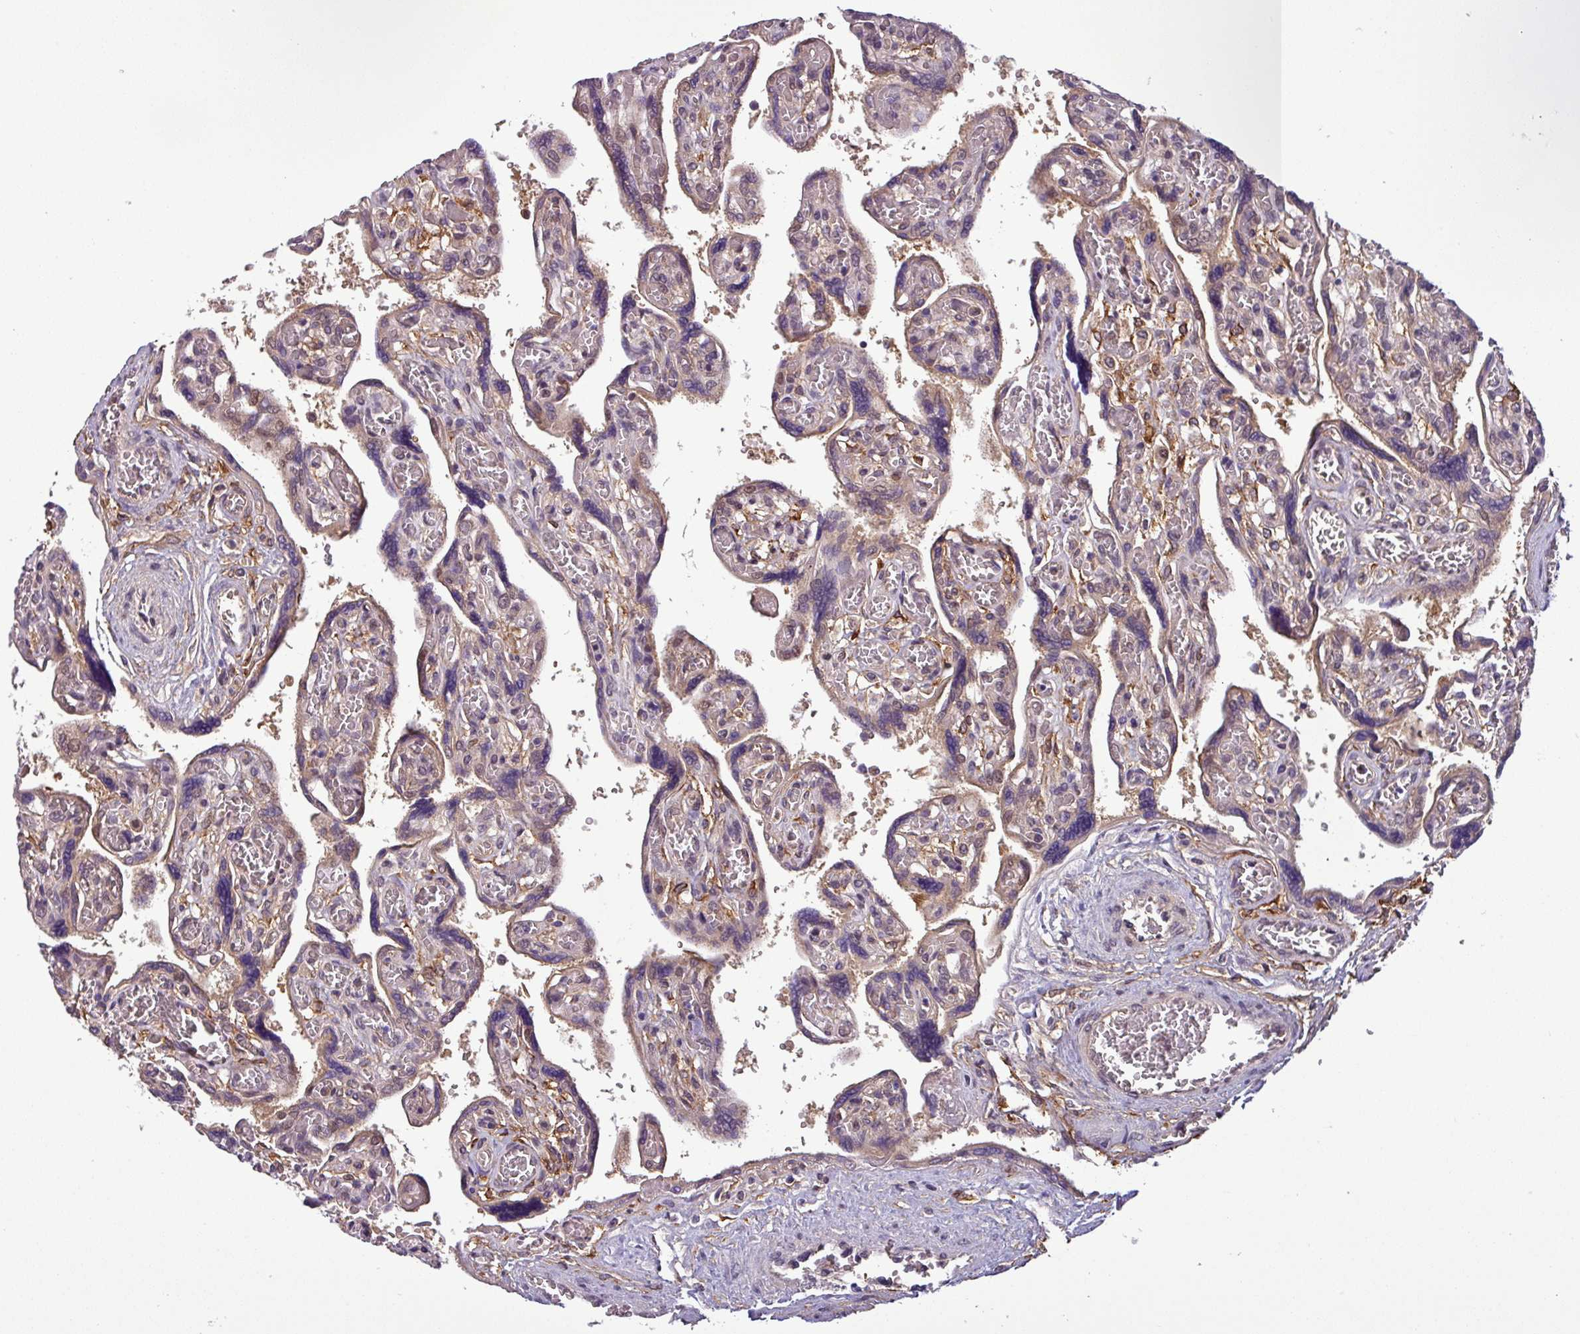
{"staining": {"intensity": "negative", "quantity": "none", "location": "none"}, "tissue": "placenta", "cell_type": "Decidual cells", "image_type": "normal", "snomed": [{"axis": "morphology", "description": "Normal tissue, NOS"}, {"axis": "topography", "description": "Placenta"}], "caption": "Immunohistochemistry (IHC) of normal human placenta exhibits no expression in decidual cells. (Immunohistochemistry (IHC), brightfield microscopy, high magnification).", "gene": "NPFFR1", "patient": {"sex": "female", "age": 39}}